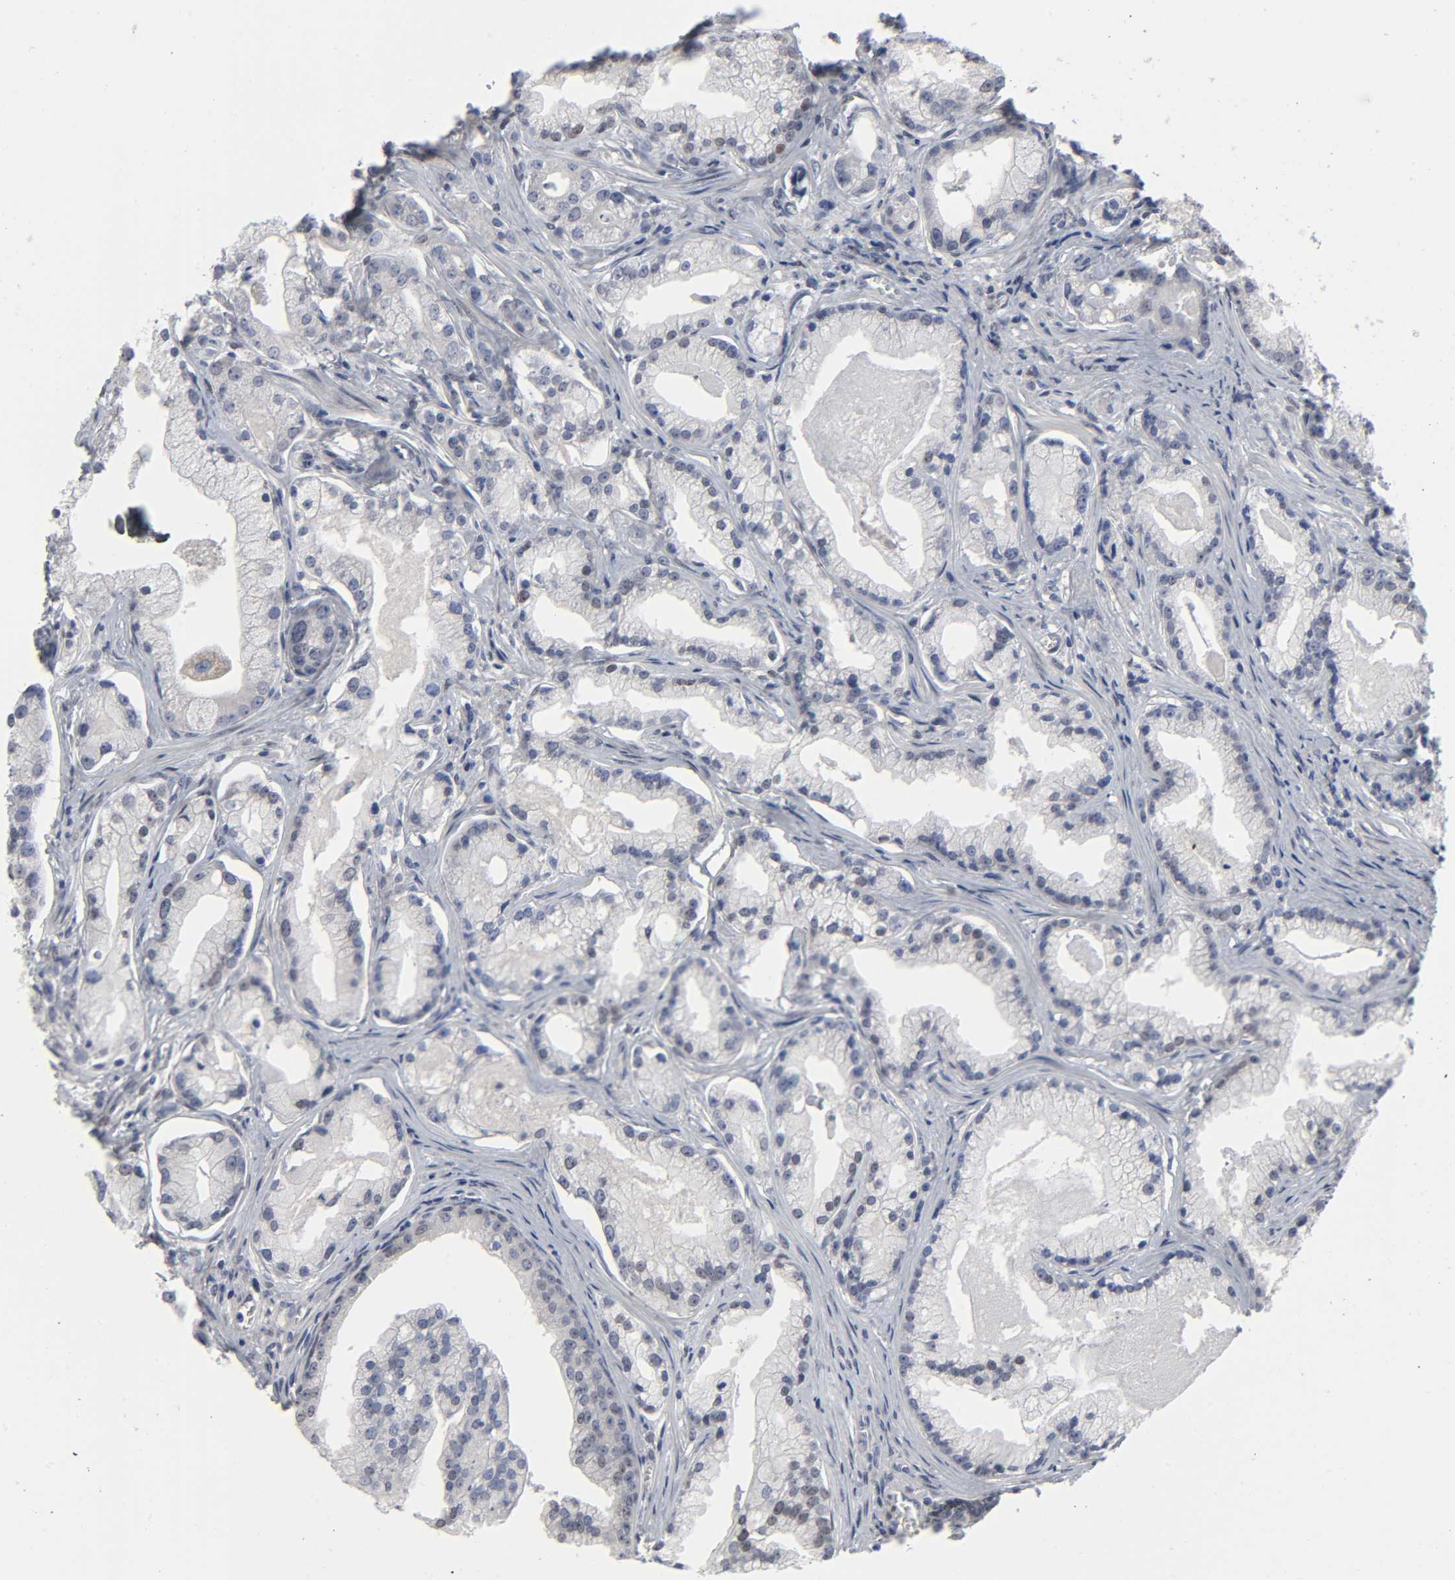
{"staining": {"intensity": "negative", "quantity": "none", "location": "none"}, "tissue": "prostate cancer", "cell_type": "Tumor cells", "image_type": "cancer", "snomed": [{"axis": "morphology", "description": "Adenocarcinoma, Low grade"}, {"axis": "topography", "description": "Prostate"}], "caption": "Tumor cells show no significant protein positivity in low-grade adenocarcinoma (prostate).", "gene": "SALL2", "patient": {"sex": "male", "age": 59}}